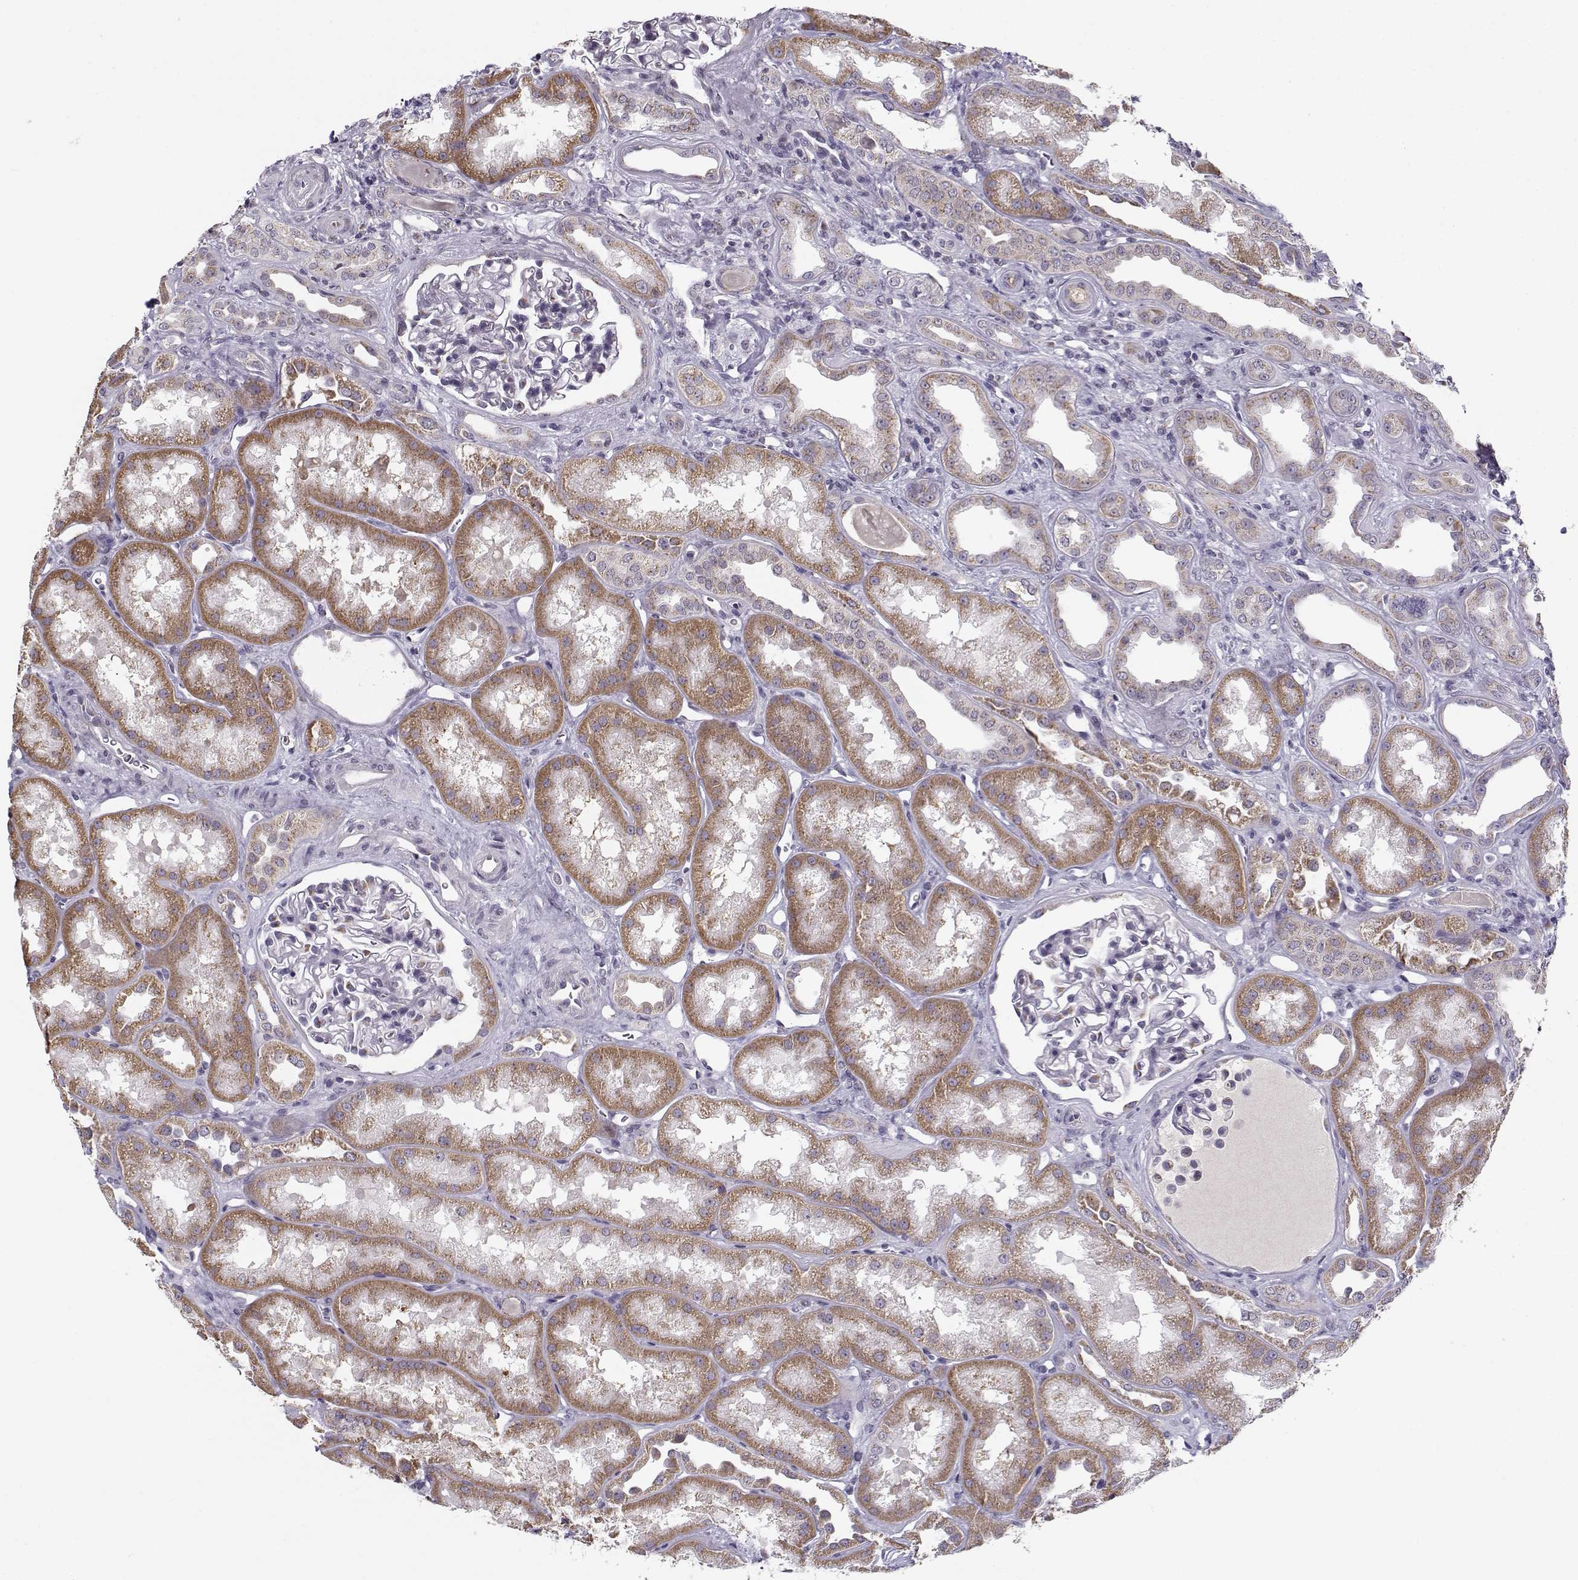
{"staining": {"intensity": "negative", "quantity": "none", "location": "none"}, "tissue": "kidney", "cell_type": "Cells in glomeruli", "image_type": "normal", "snomed": [{"axis": "morphology", "description": "Normal tissue, NOS"}, {"axis": "topography", "description": "Kidney"}], "caption": "Cells in glomeruli are negative for protein expression in normal human kidney. Nuclei are stained in blue.", "gene": "SLC4A5", "patient": {"sex": "male", "age": 61}}